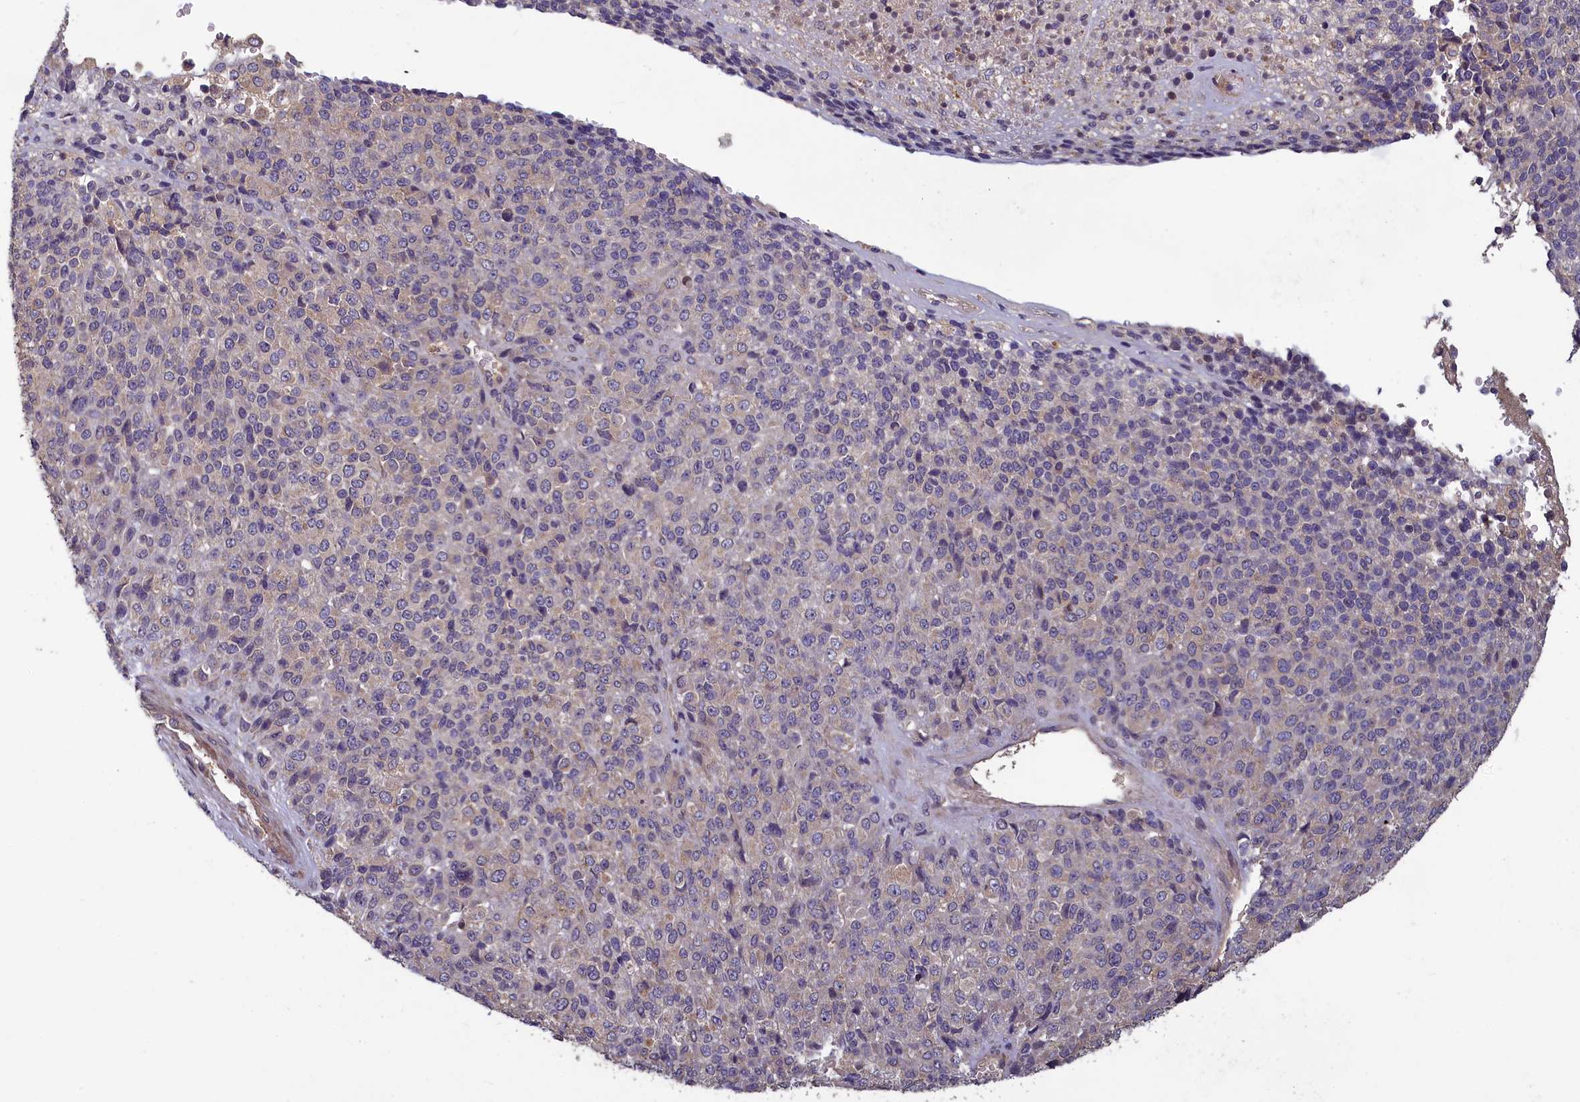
{"staining": {"intensity": "negative", "quantity": "none", "location": "none"}, "tissue": "melanoma", "cell_type": "Tumor cells", "image_type": "cancer", "snomed": [{"axis": "morphology", "description": "Malignant melanoma, Metastatic site"}, {"axis": "topography", "description": "Brain"}], "caption": "There is no significant positivity in tumor cells of malignant melanoma (metastatic site).", "gene": "NUDT6", "patient": {"sex": "female", "age": 56}}